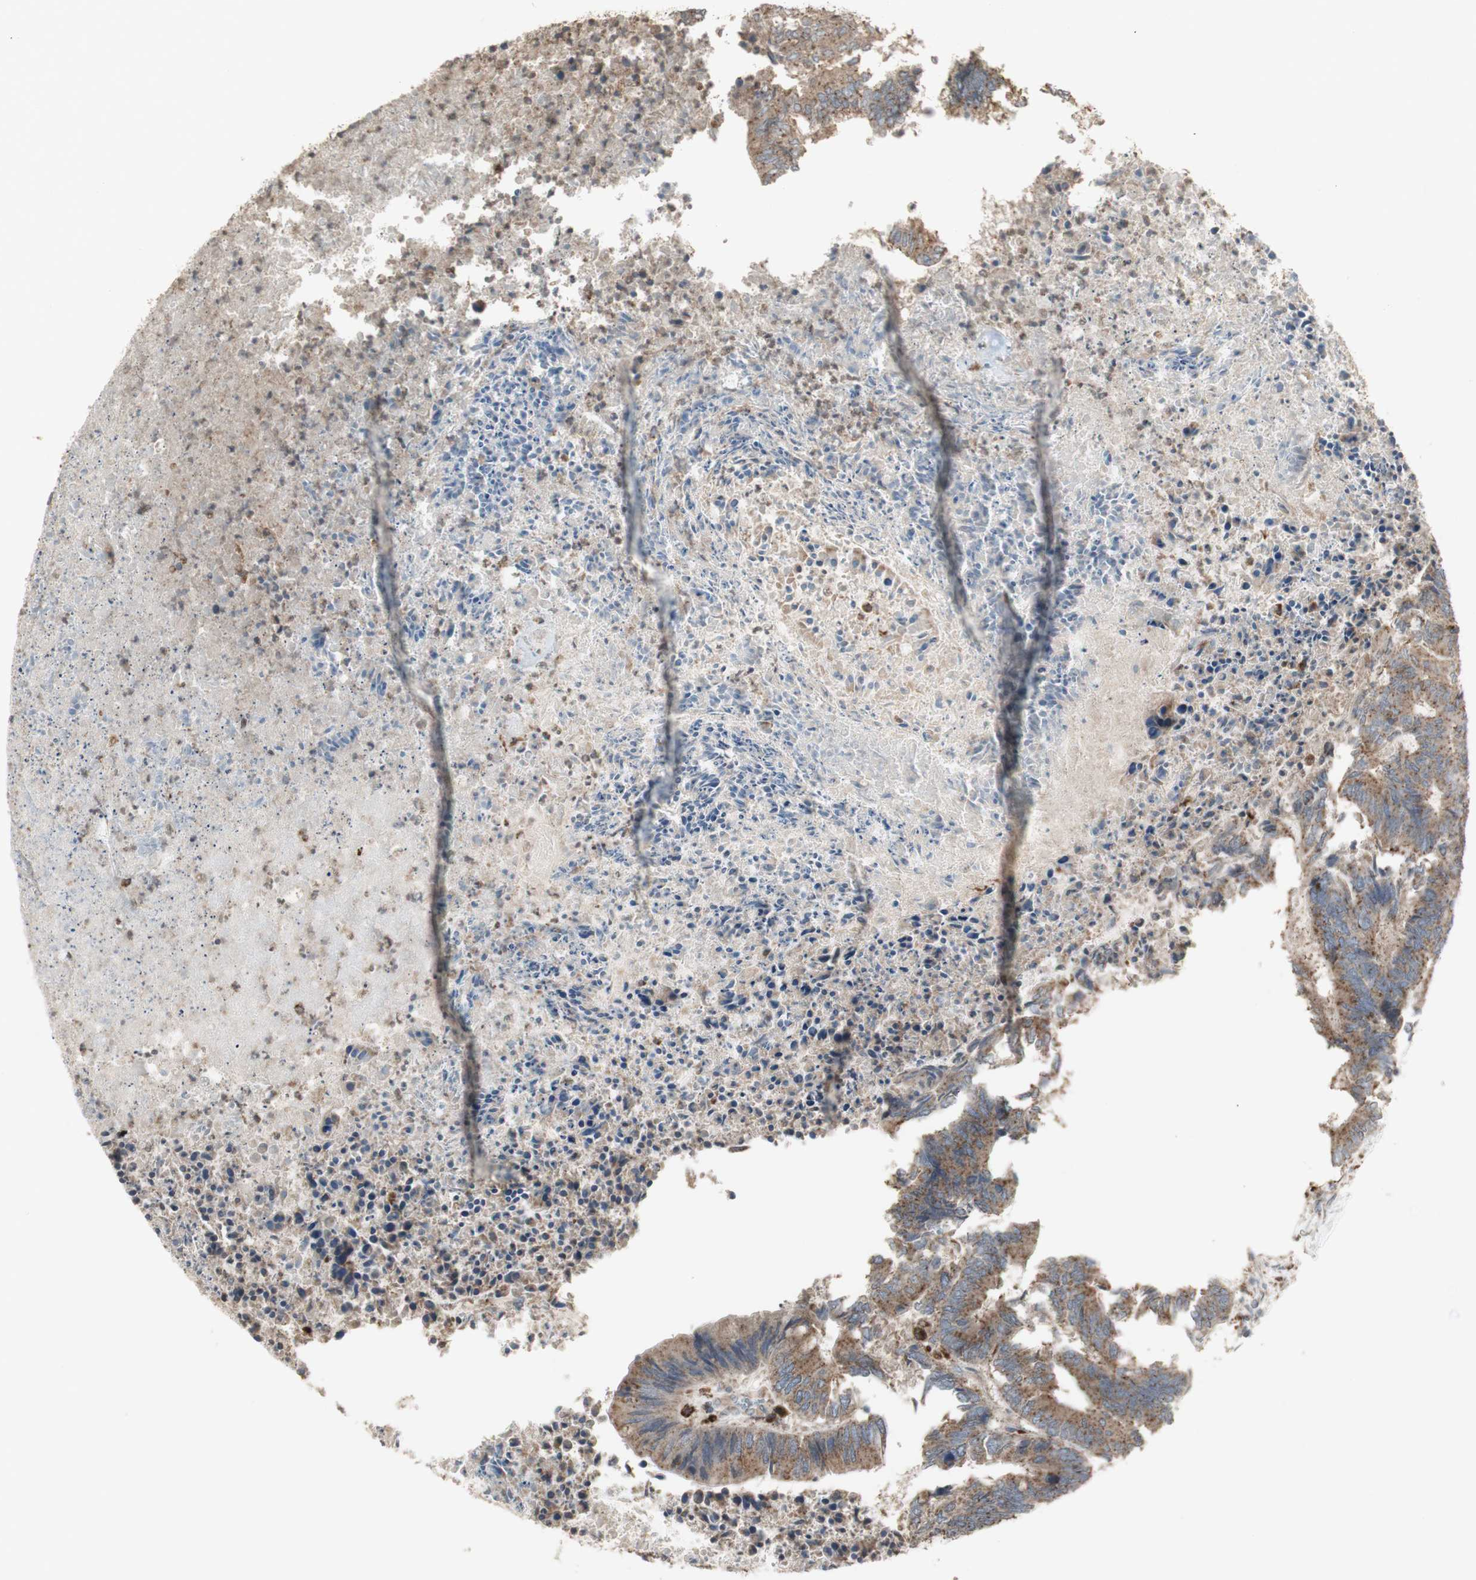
{"staining": {"intensity": "moderate", "quantity": ">75%", "location": "cytoplasmic/membranous"}, "tissue": "colorectal cancer", "cell_type": "Tumor cells", "image_type": "cancer", "snomed": [{"axis": "morphology", "description": "Adenocarcinoma, NOS"}, {"axis": "topography", "description": "Rectum"}], "caption": "DAB immunohistochemical staining of human colorectal cancer shows moderate cytoplasmic/membranous protein staining in about >75% of tumor cells.", "gene": "ATP6V1E1", "patient": {"sex": "male", "age": 63}}